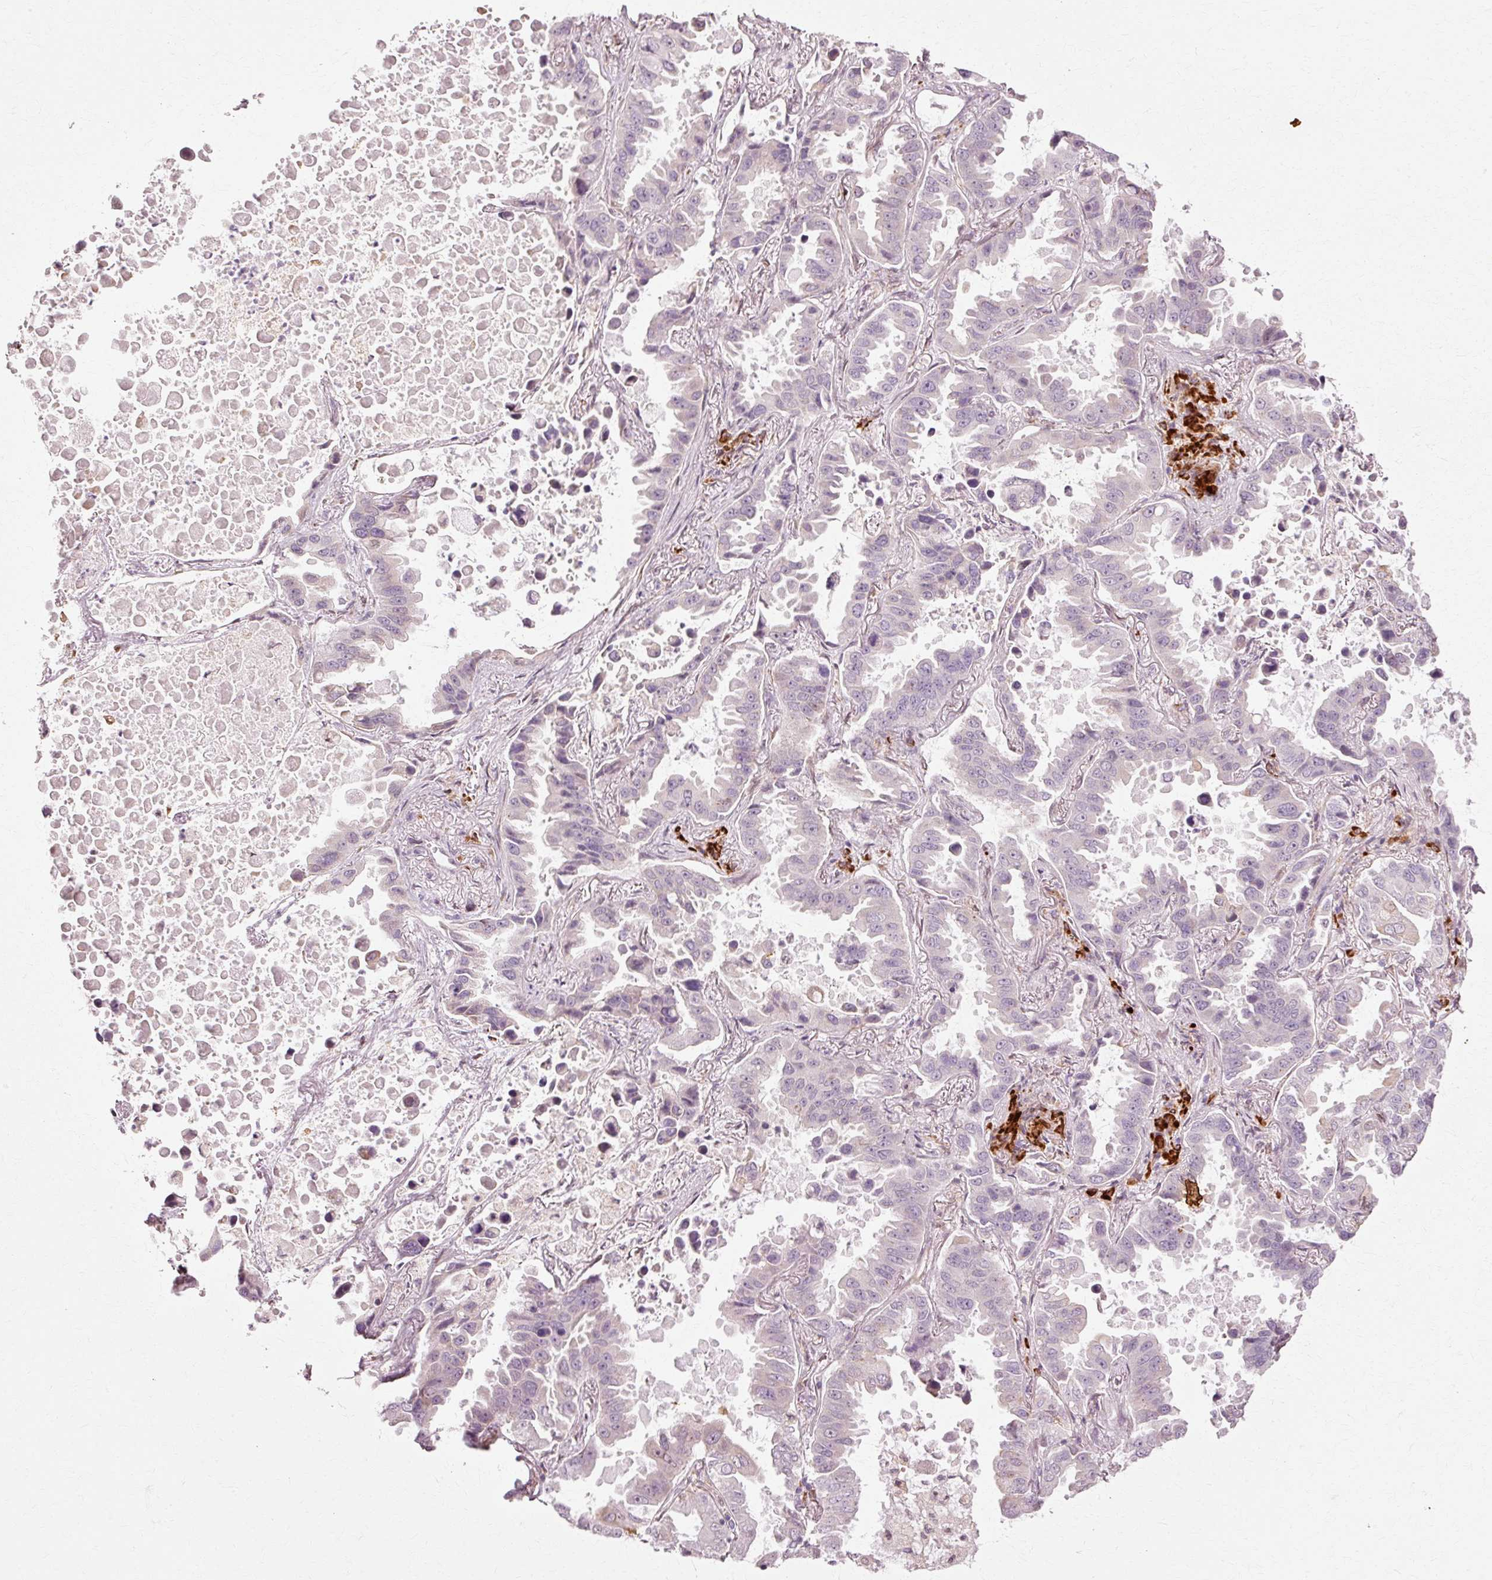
{"staining": {"intensity": "negative", "quantity": "none", "location": "none"}, "tissue": "lung cancer", "cell_type": "Tumor cells", "image_type": "cancer", "snomed": [{"axis": "morphology", "description": "Adenocarcinoma, NOS"}, {"axis": "topography", "description": "Lung"}], "caption": "Human lung adenocarcinoma stained for a protein using IHC shows no positivity in tumor cells.", "gene": "RGPD5", "patient": {"sex": "male", "age": 64}}